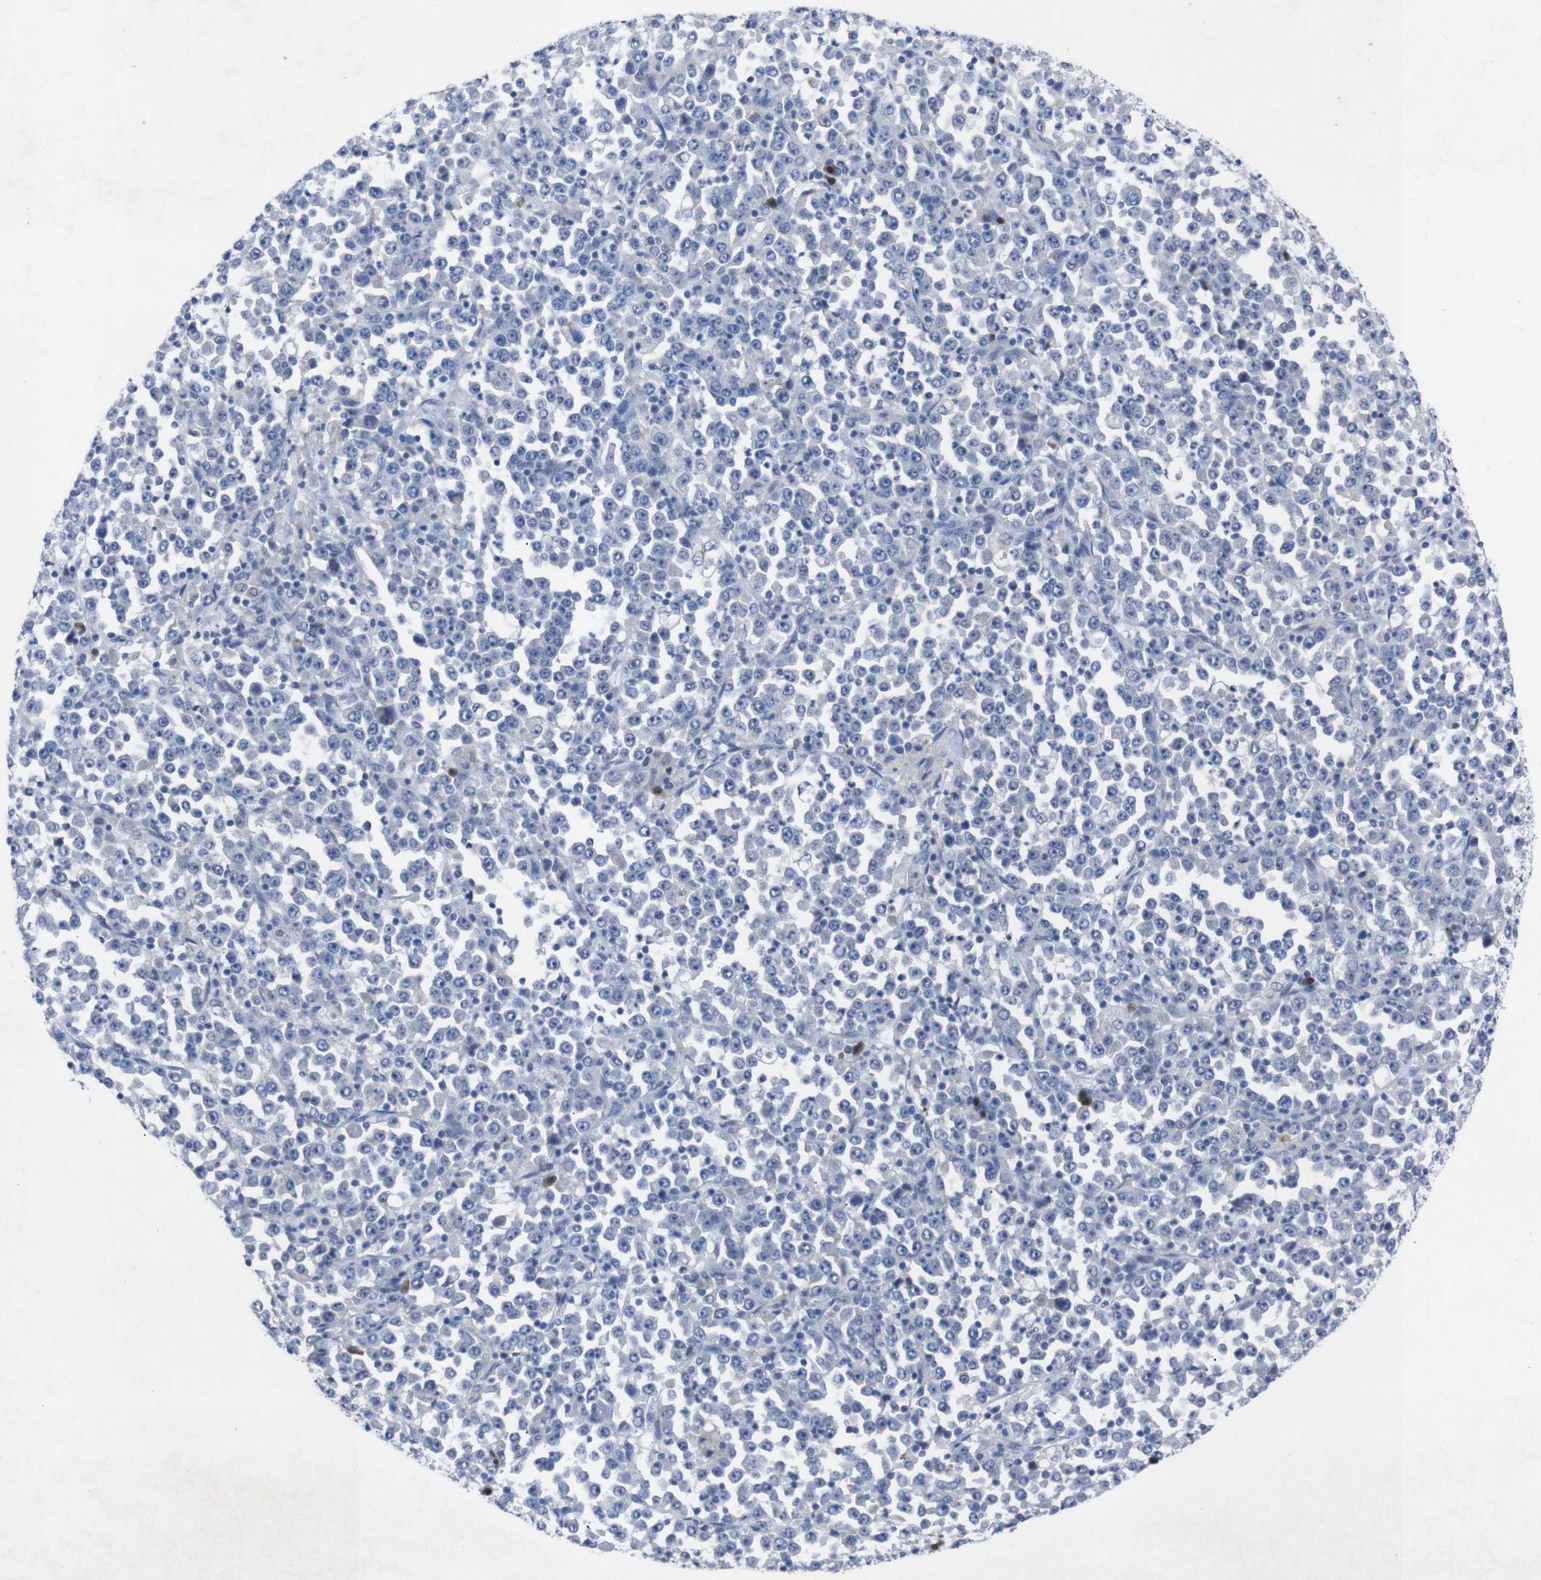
{"staining": {"intensity": "negative", "quantity": "none", "location": "none"}, "tissue": "stomach cancer", "cell_type": "Tumor cells", "image_type": "cancer", "snomed": [{"axis": "morphology", "description": "Normal tissue, NOS"}, {"axis": "morphology", "description": "Adenocarcinoma, NOS"}, {"axis": "topography", "description": "Stomach, upper"}, {"axis": "topography", "description": "Stomach"}], "caption": "This is an IHC micrograph of stomach adenocarcinoma. There is no expression in tumor cells.", "gene": "IRF4", "patient": {"sex": "male", "age": 59}}